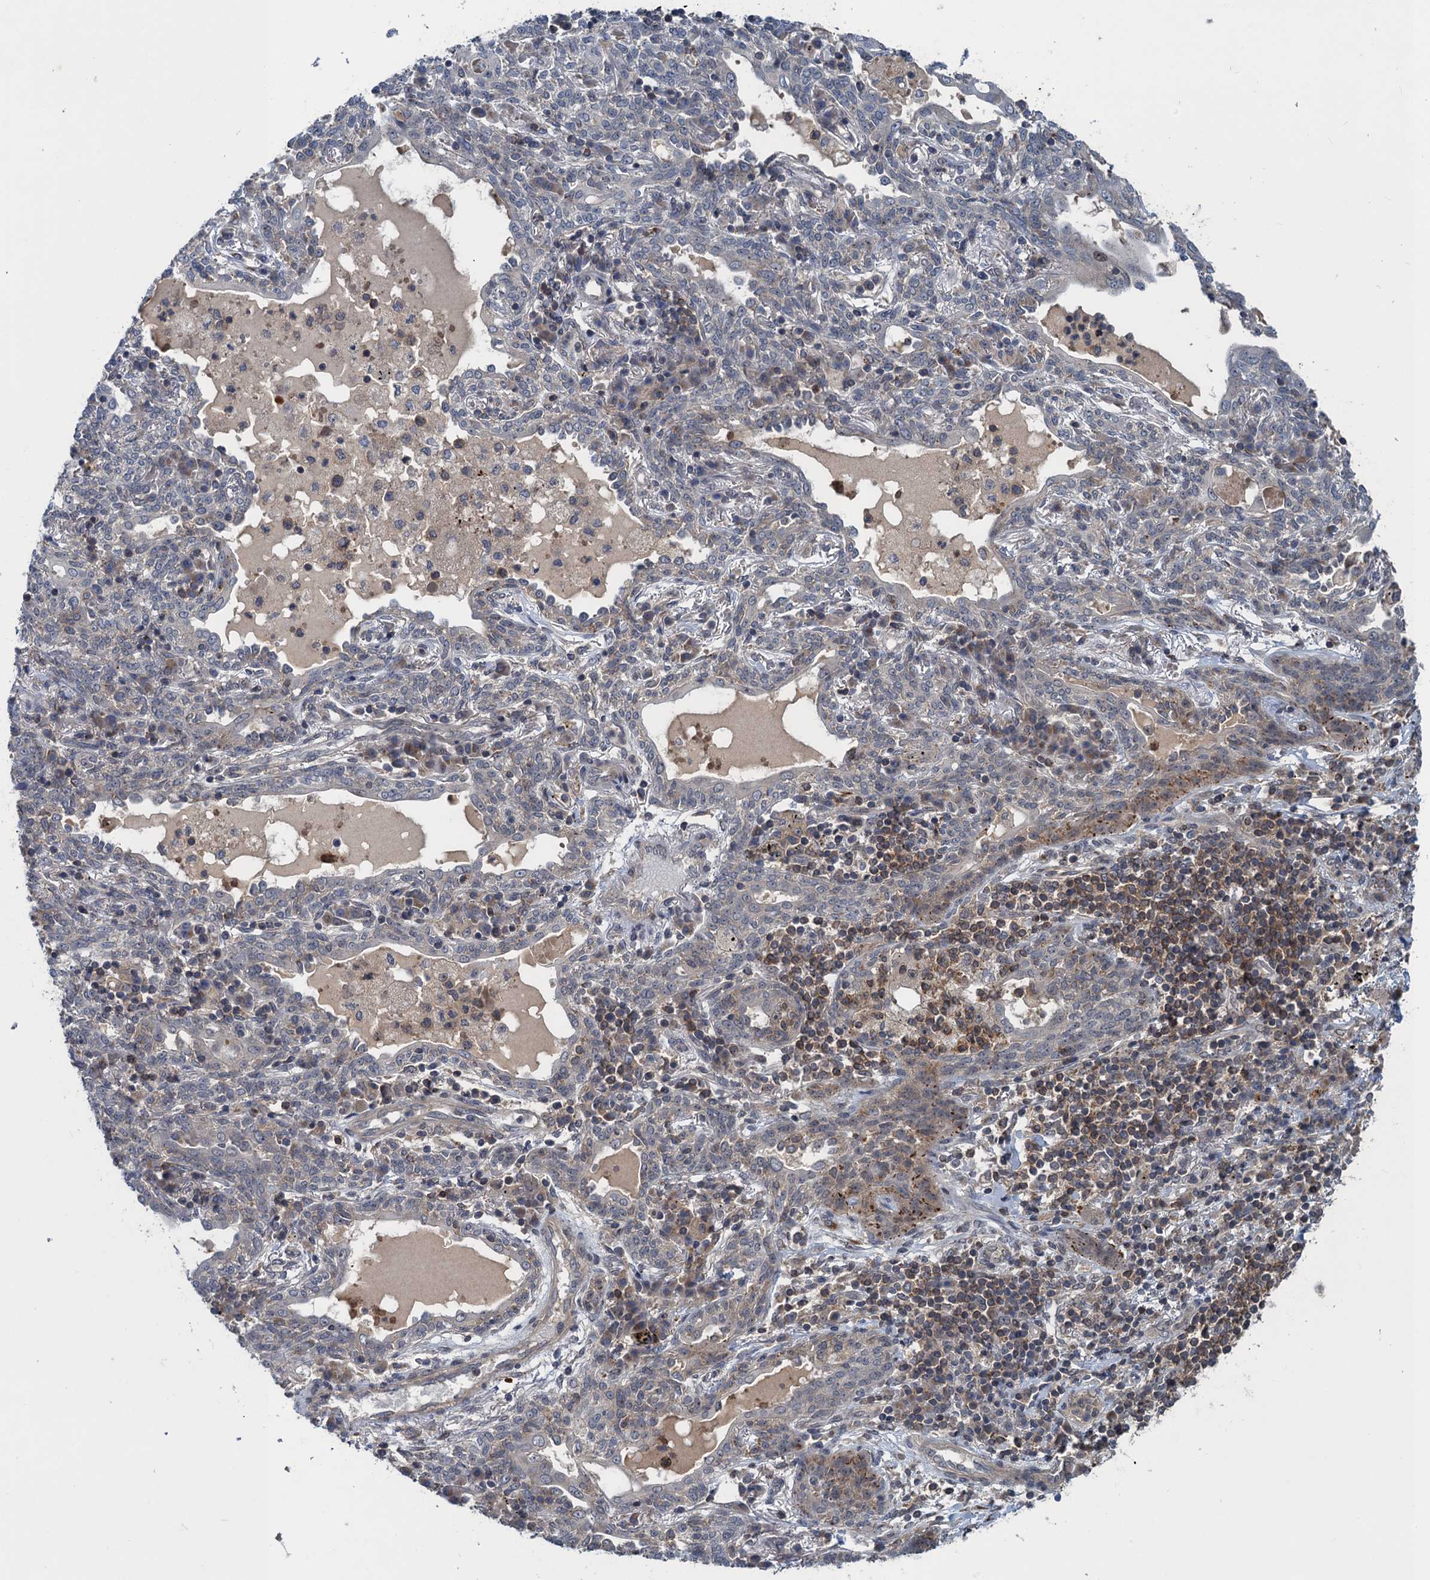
{"staining": {"intensity": "negative", "quantity": "none", "location": "none"}, "tissue": "lung cancer", "cell_type": "Tumor cells", "image_type": "cancer", "snomed": [{"axis": "morphology", "description": "Squamous cell carcinoma, NOS"}, {"axis": "topography", "description": "Lung"}], "caption": "There is no significant staining in tumor cells of squamous cell carcinoma (lung). The staining is performed using DAB brown chromogen with nuclei counter-stained in using hematoxylin.", "gene": "RNF165", "patient": {"sex": "female", "age": 70}}